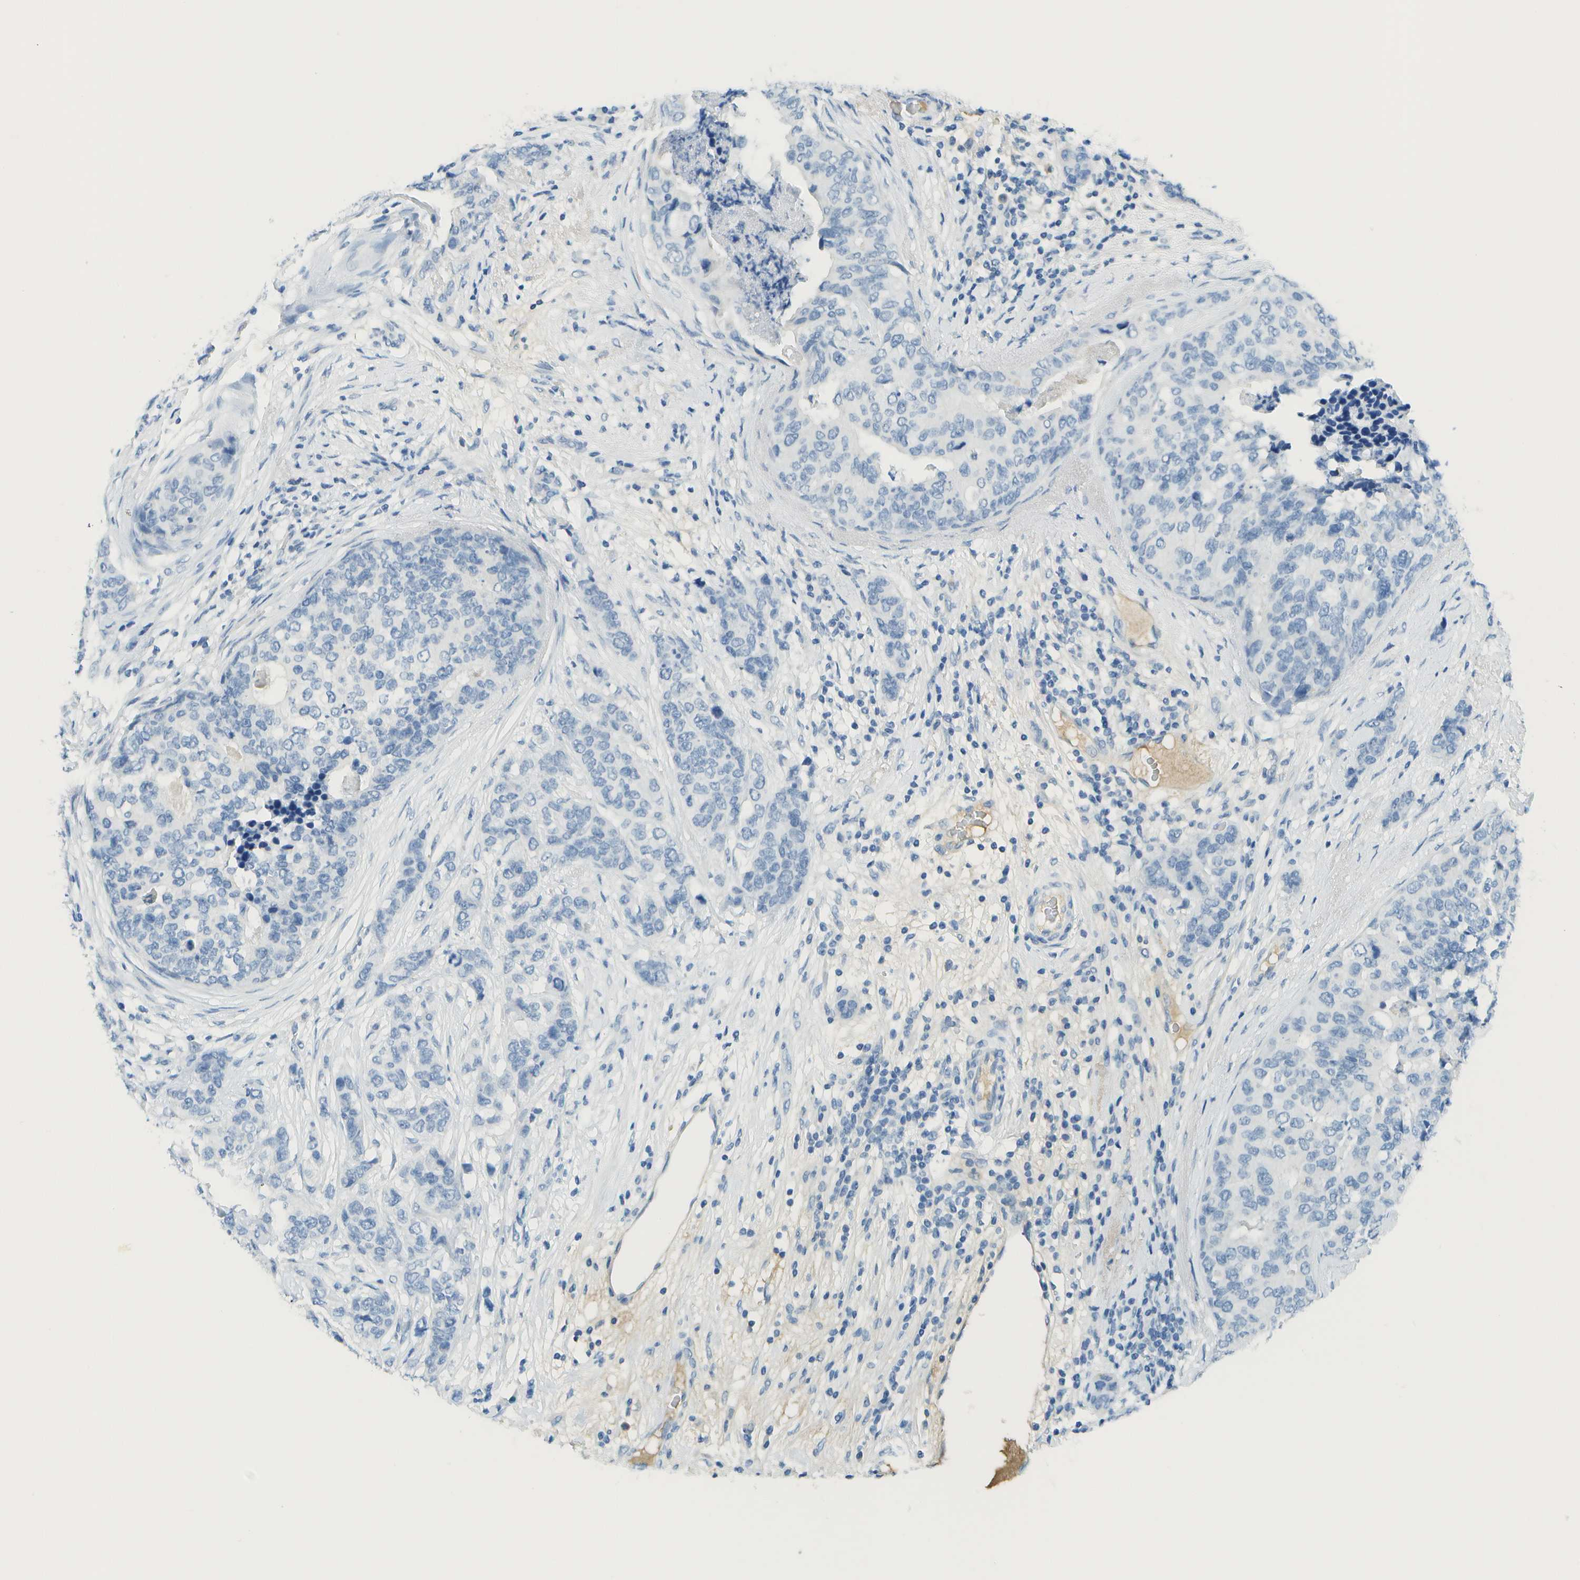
{"staining": {"intensity": "negative", "quantity": "none", "location": "none"}, "tissue": "breast cancer", "cell_type": "Tumor cells", "image_type": "cancer", "snomed": [{"axis": "morphology", "description": "Lobular carcinoma"}, {"axis": "topography", "description": "Breast"}], "caption": "A micrograph of breast lobular carcinoma stained for a protein exhibits no brown staining in tumor cells.", "gene": "C1S", "patient": {"sex": "female", "age": 59}}